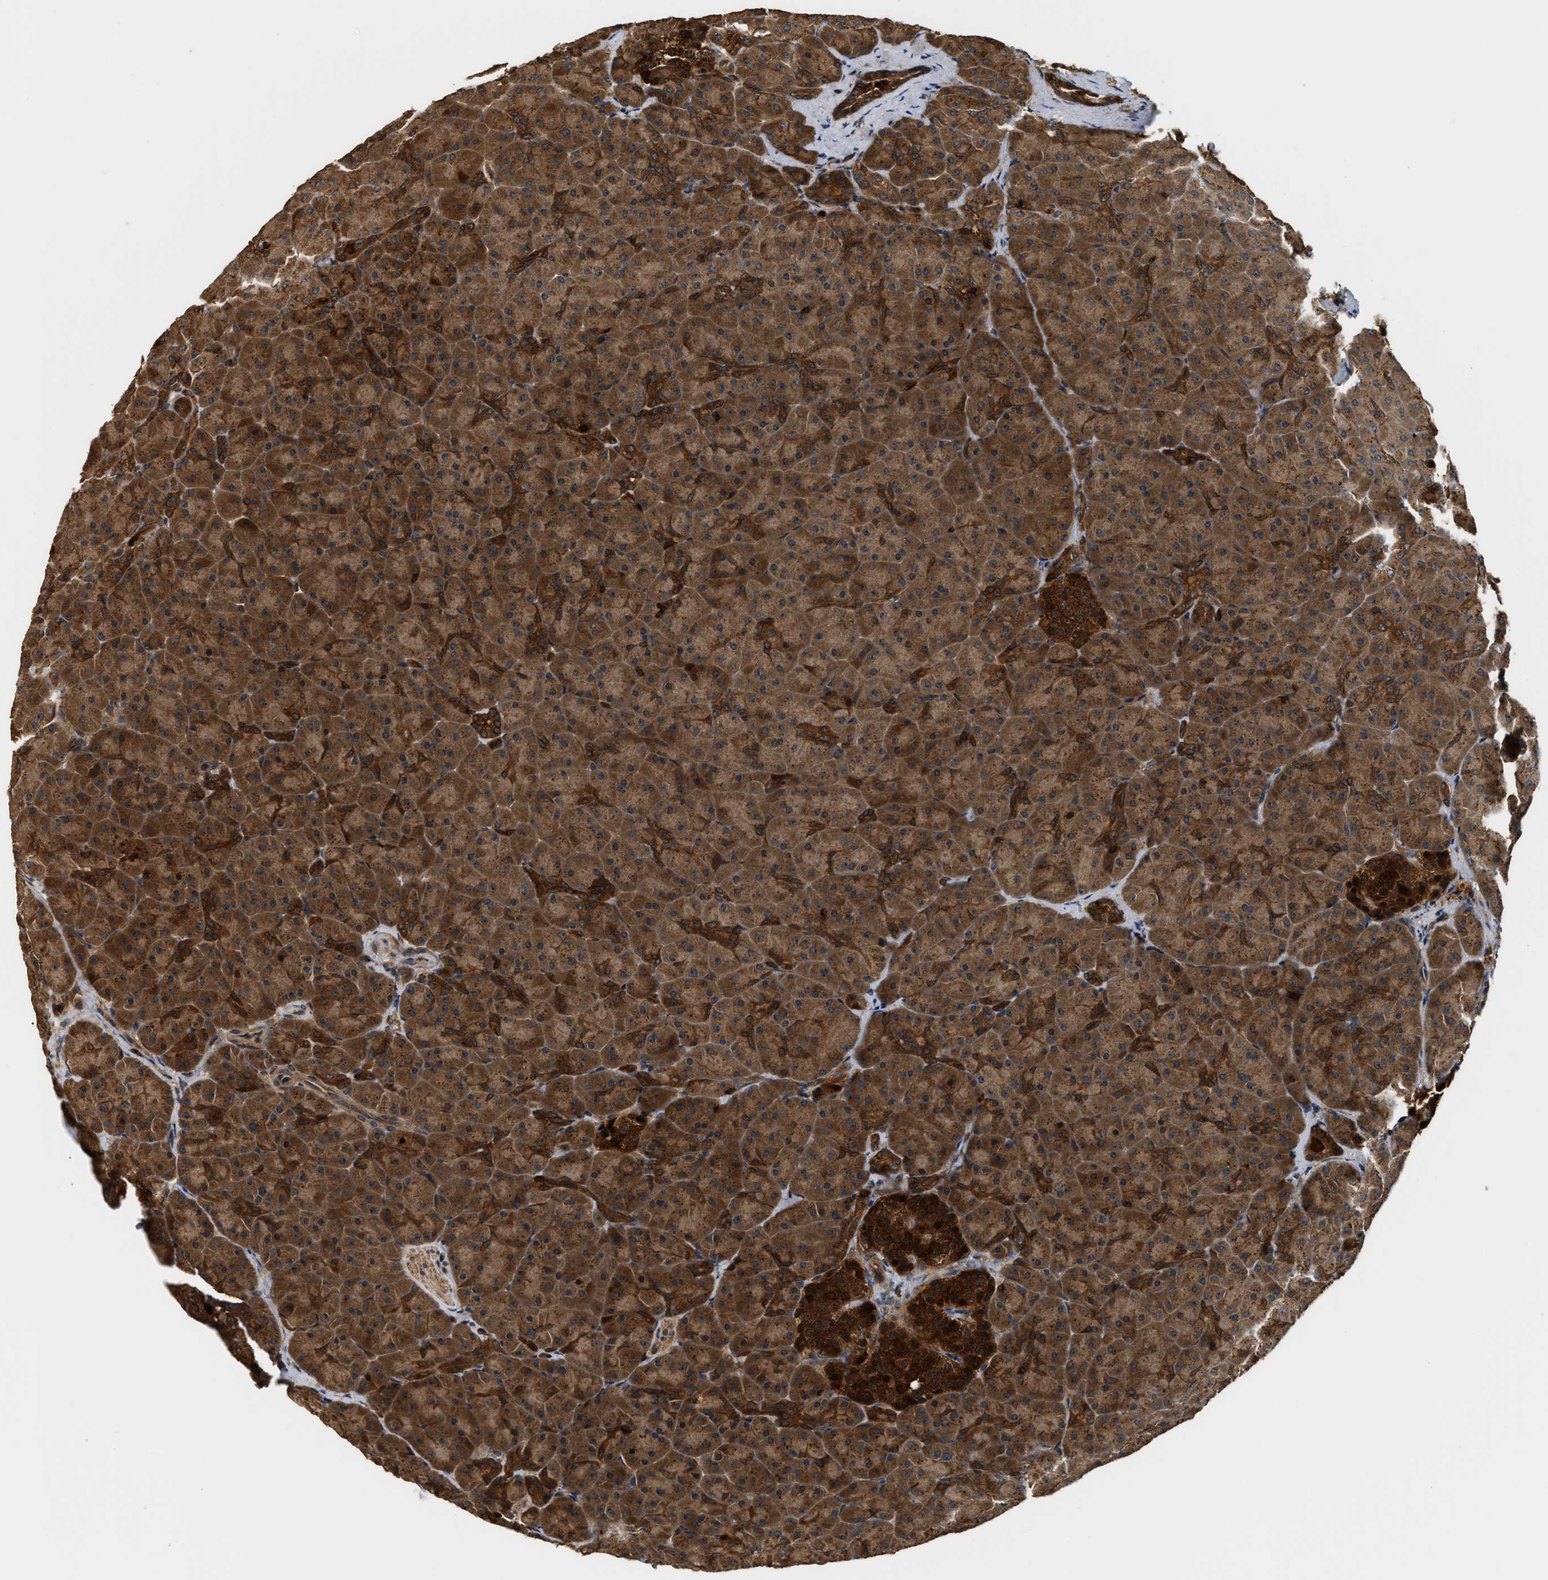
{"staining": {"intensity": "strong", "quantity": ">75%", "location": "cytoplasmic/membranous"}, "tissue": "pancreas", "cell_type": "Exocrine glandular cells", "image_type": "normal", "snomed": [{"axis": "morphology", "description": "Normal tissue, NOS"}, {"axis": "topography", "description": "Pancreas"}], "caption": "This micrograph reveals IHC staining of normal human pancreas, with high strong cytoplasmic/membranous positivity in approximately >75% of exocrine glandular cells.", "gene": "SNX5", "patient": {"sex": "male", "age": 66}}